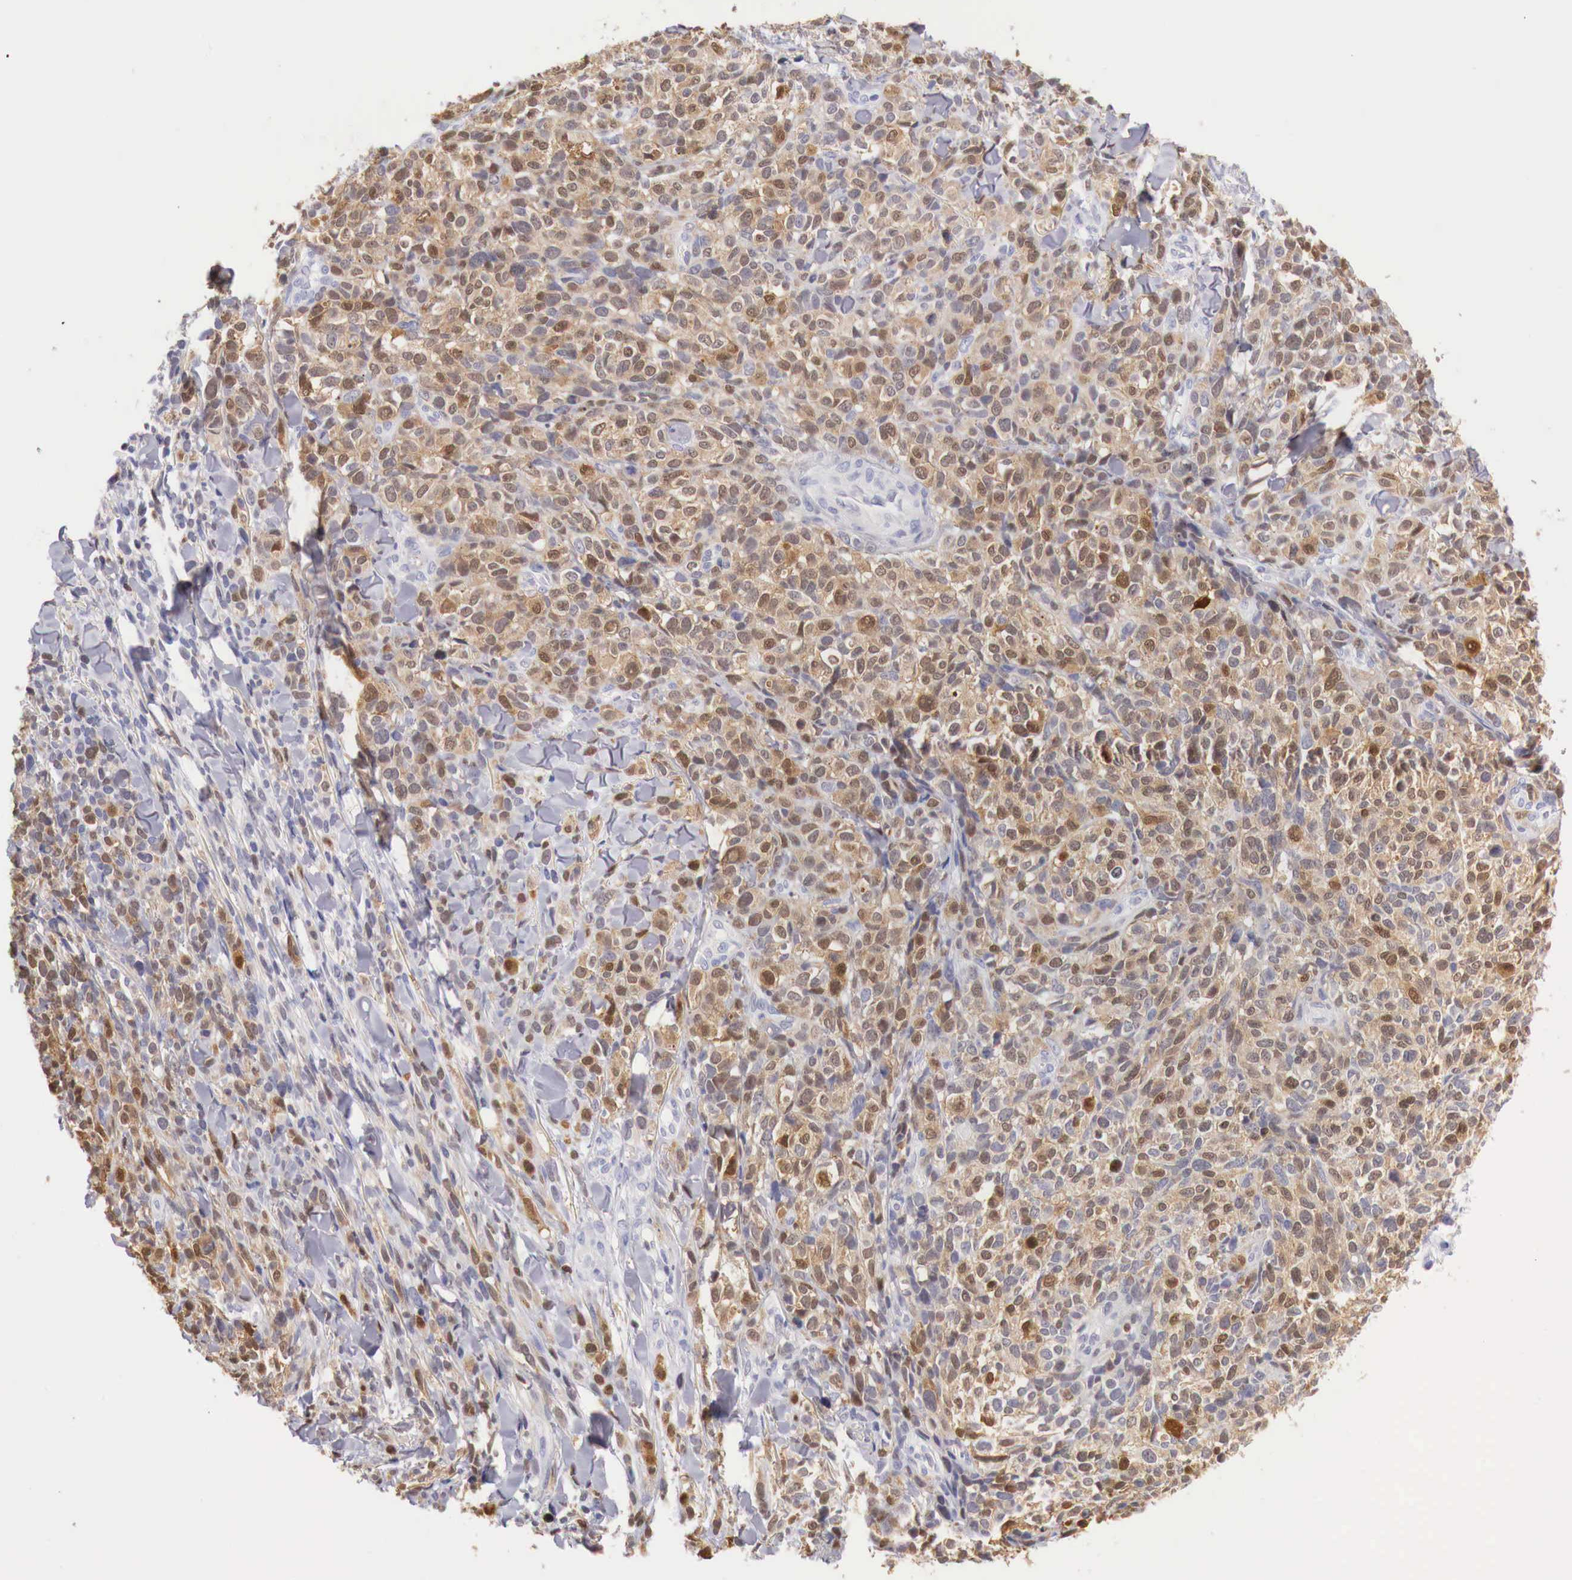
{"staining": {"intensity": "moderate", "quantity": ">75%", "location": "cytoplasmic/membranous"}, "tissue": "melanoma", "cell_type": "Tumor cells", "image_type": "cancer", "snomed": [{"axis": "morphology", "description": "Malignant melanoma, NOS"}, {"axis": "topography", "description": "Skin"}], "caption": "A brown stain highlights moderate cytoplasmic/membranous staining of a protein in human melanoma tumor cells.", "gene": "RENBP", "patient": {"sex": "female", "age": 85}}